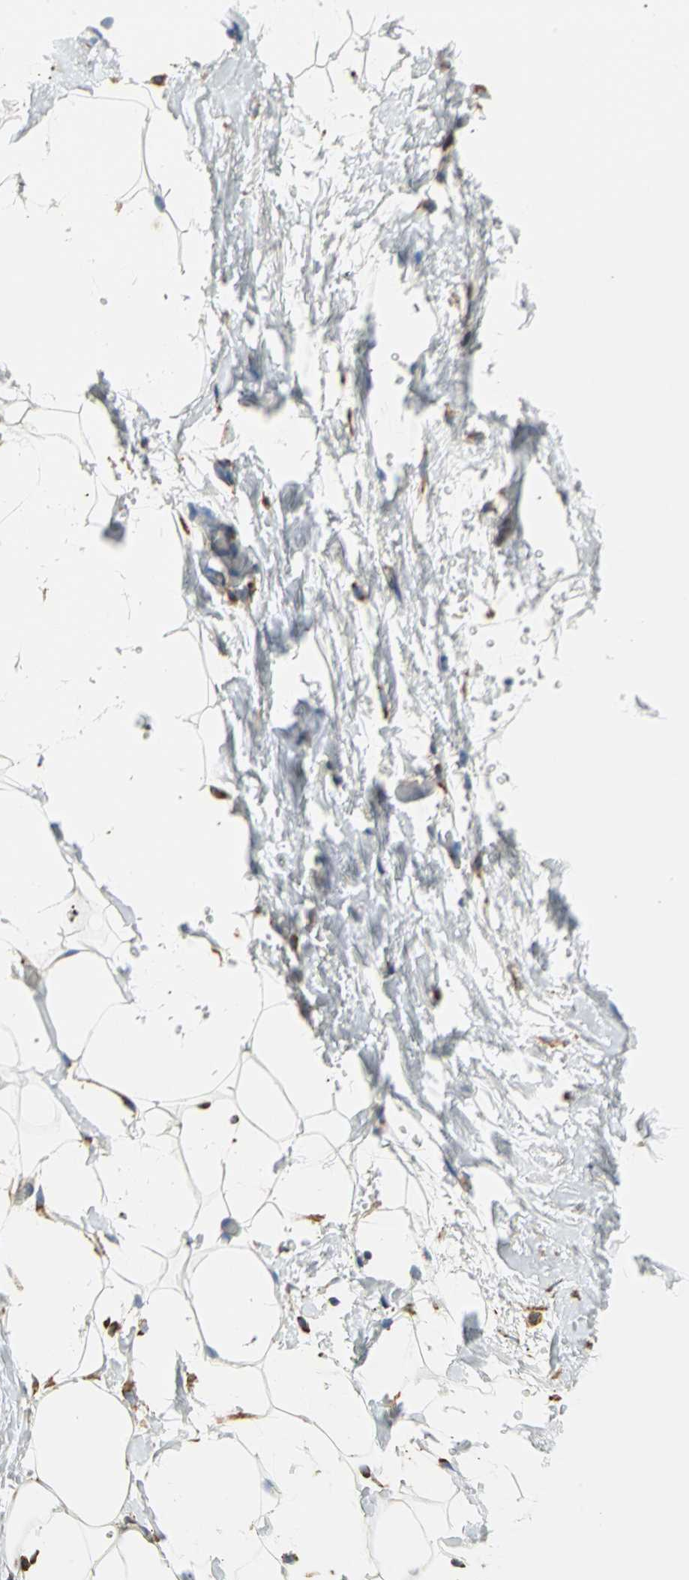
{"staining": {"intensity": "weak", "quantity": ">75%", "location": "cytoplasmic/membranous"}, "tissue": "adipose tissue", "cell_type": "Adipocytes", "image_type": "normal", "snomed": [{"axis": "morphology", "description": "Normal tissue, NOS"}, {"axis": "topography", "description": "Breast"}, {"axis": "topography", "description": "Soft tissue"}], "caption": "Protein analysis of benign adipose tissue reveals weak cytoplasmic/membranous positivity in approximately >75% of adipocytes. Using DAB (brown) and hematoxylin (blue) stains, captured at high magnification using brightfield microscopy.", "gene": "SDF2L1", "patient": {"sex": "female", "age": 25}}